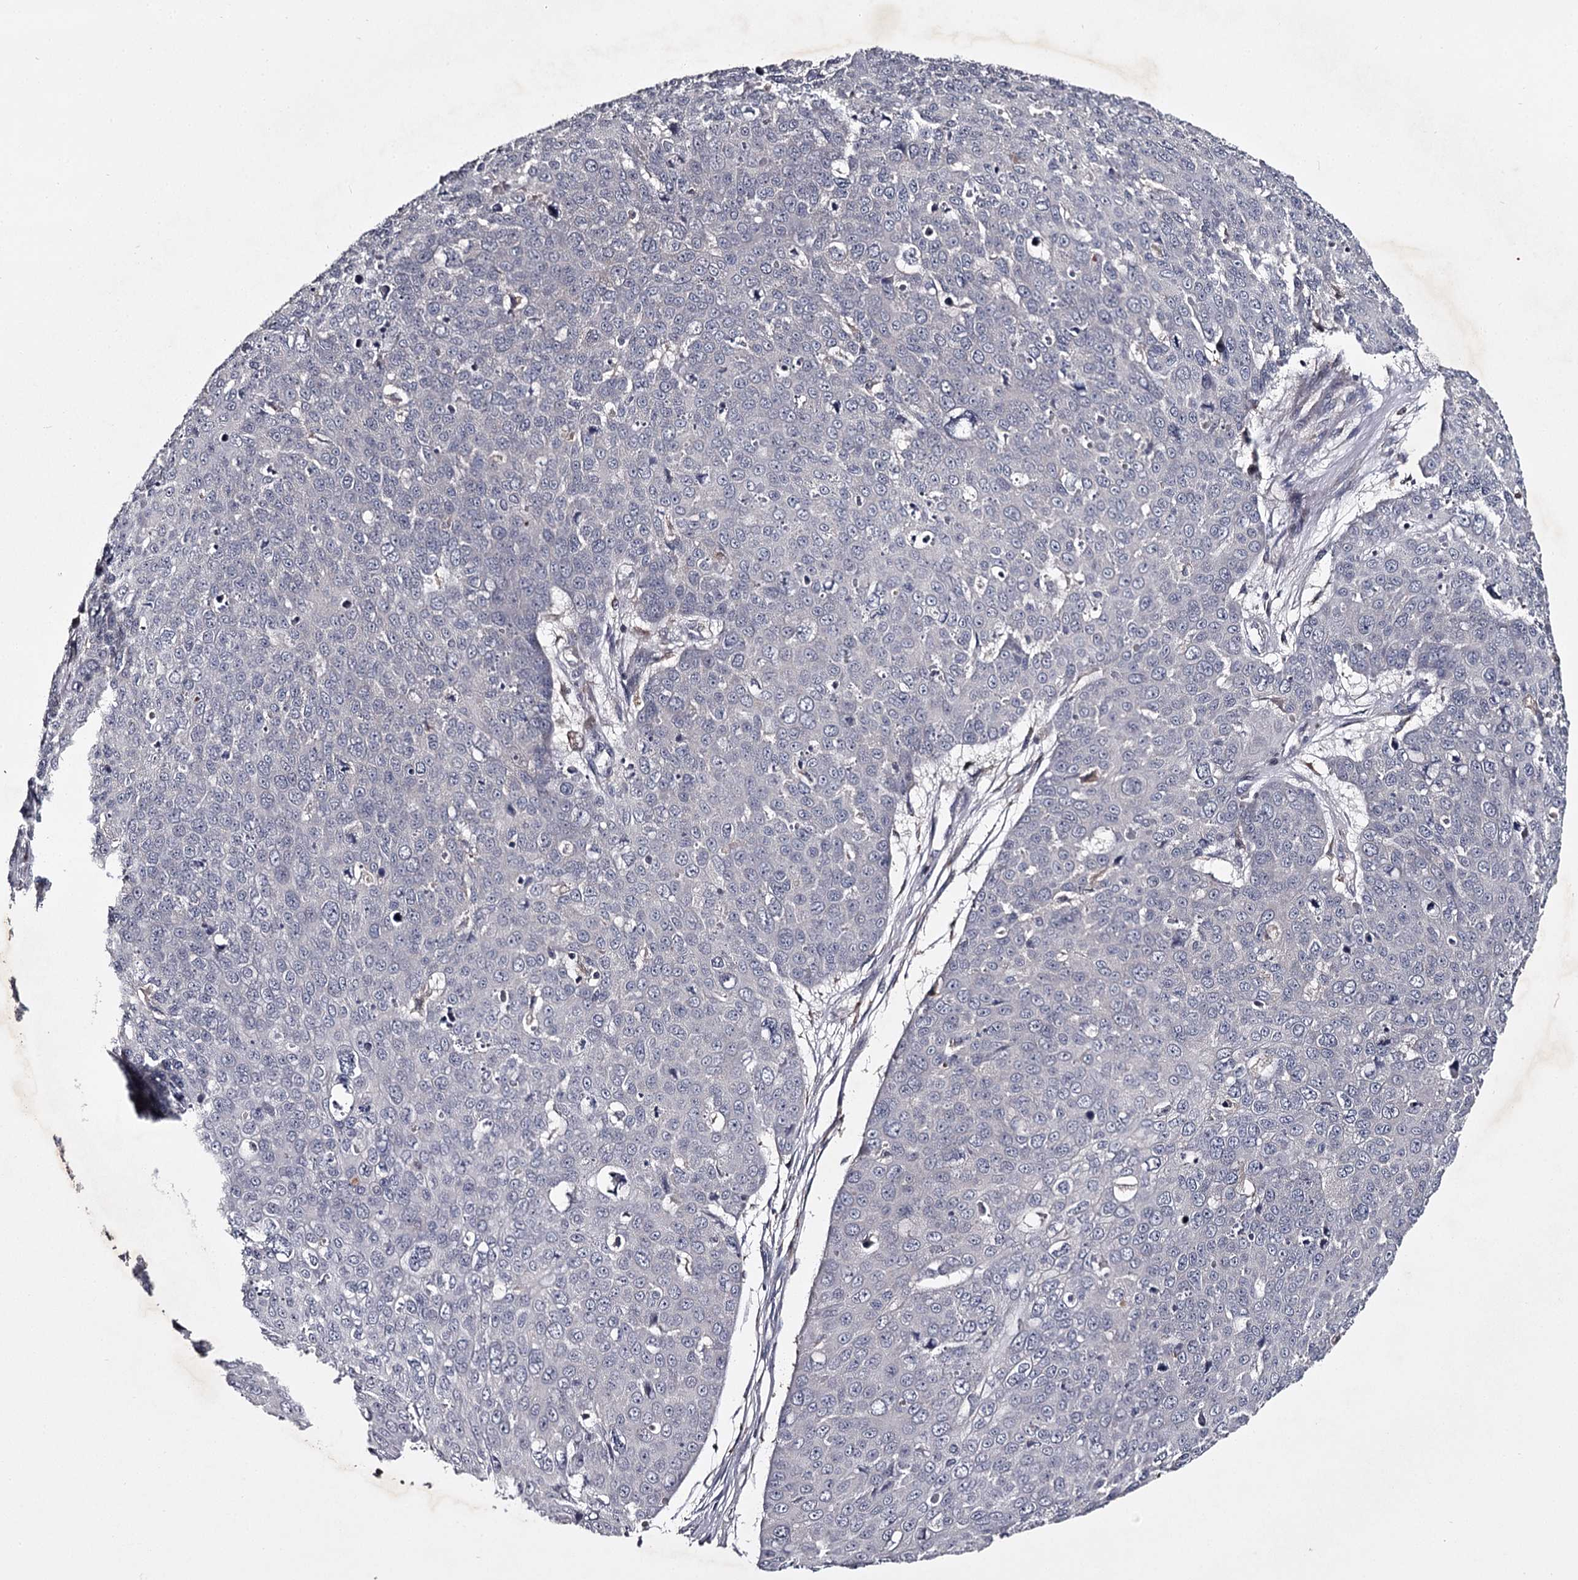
{"staining": {"intensity": "negative", "quantity": "none", "location": "none"}, "tissue": "skin cancer", "cell_type": "Tumor cells", "image_type": "cancer", "snomed": [{"axis": "morphology", "description": "Squamous cell carcinoma, NOS"}, {"axis": "topography", "description": "Skin"}], "caption": "Skin squamous cell carcinoma stained for a protein using IHC demonstrates no expression tumor cells.", "gene": "RASSF6", "patient": {"sex": "male", "age": 71}}